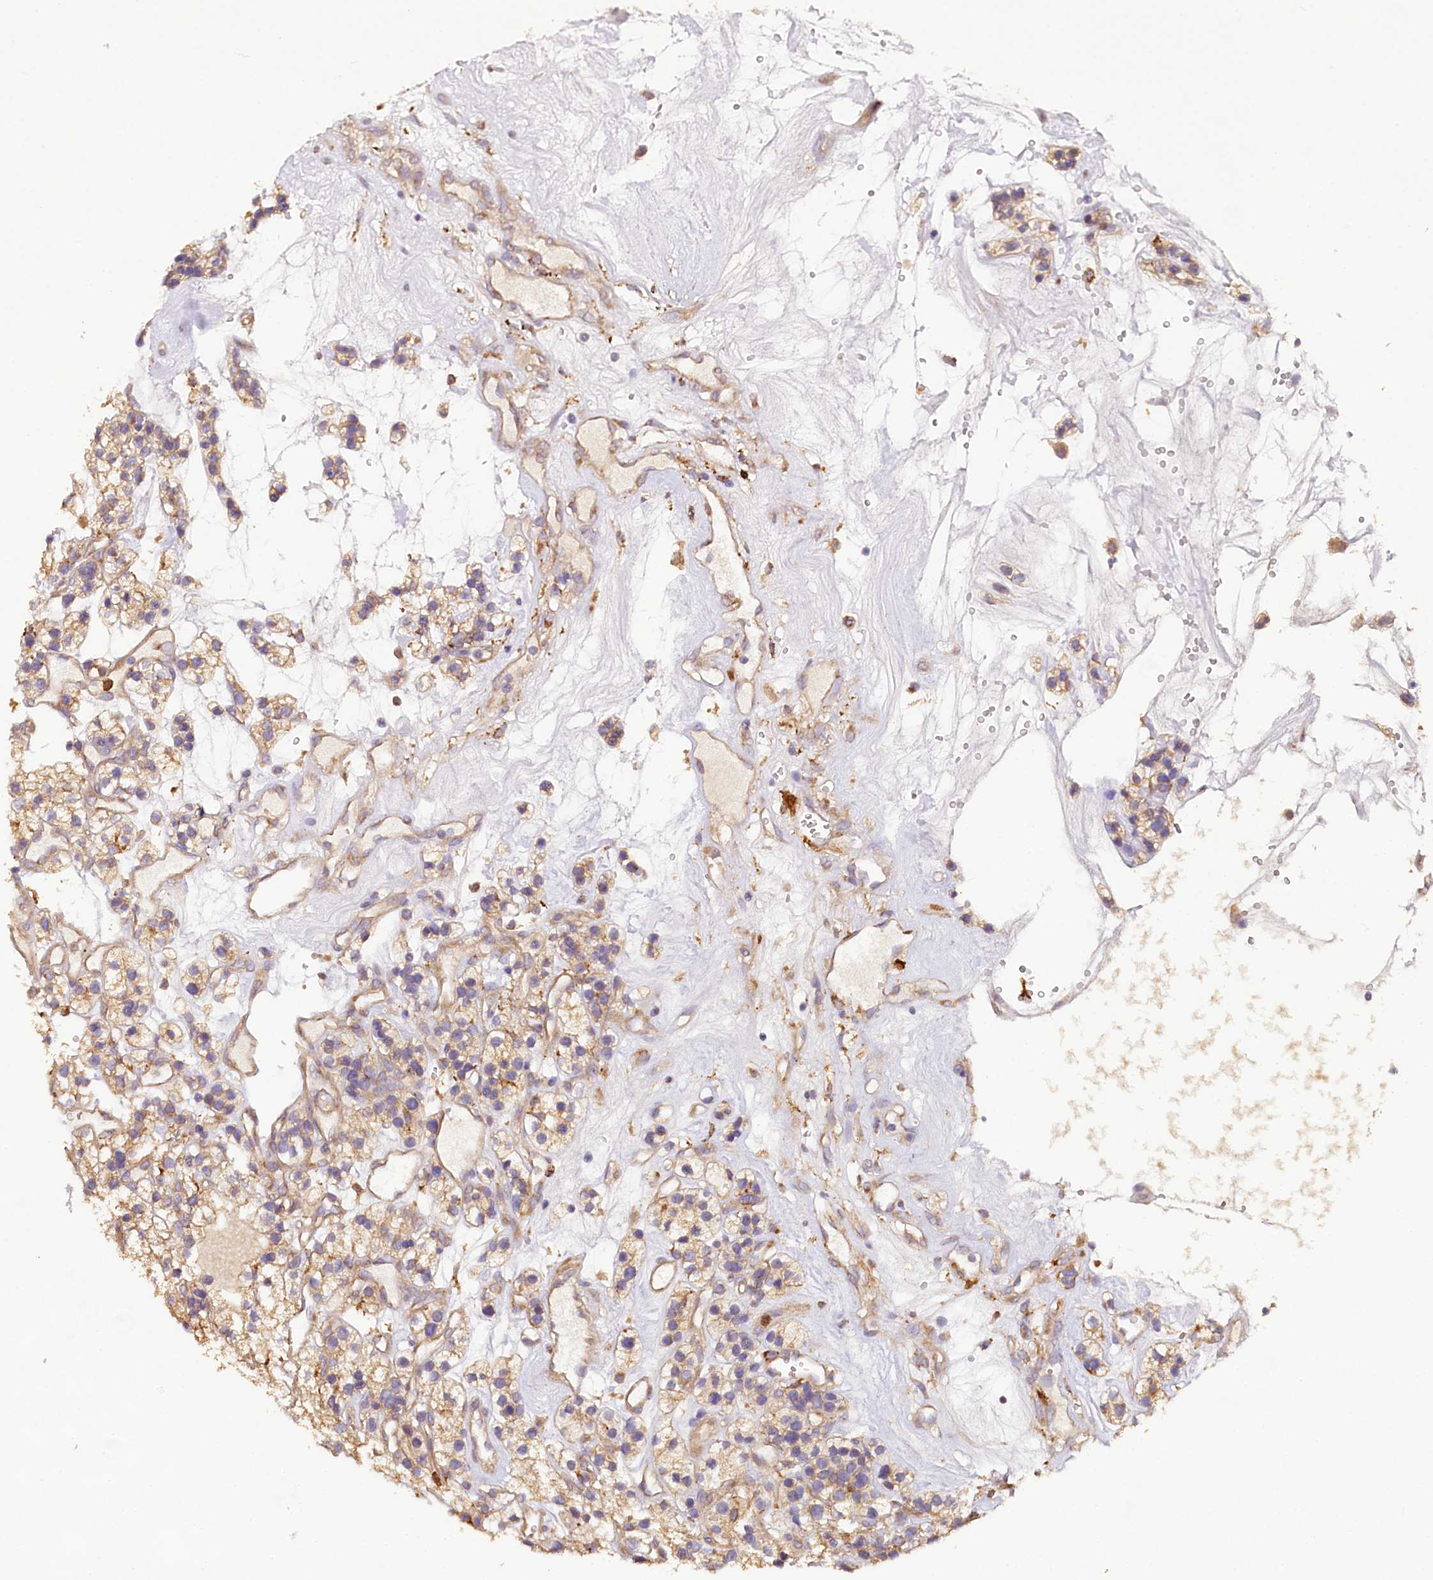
{"staining": {"intensity": "weak", "quantity": "25%-75%", "location": "cytoplasmic/membranous"}, "tissue": "renal cancer", "cell_type": "Tumor cells", "image_type": "cancer", "snomed": [{"axis": "morphology", "description": "Adenocarcinoma, NOS"}, {"axis": "topography", "description": "Kidney"}], "caption": "Protein expression analysis of human renal cancer reveals weak cytoplasmic/membranous positivity in approximately 25%-75% of tumor cells. The protein is stained brown, and the nuclei are stained in blue (DAB IHC with brightfield microscopy, high magnification).", "gene": "CSAD", "patient": {"sex": "female", "age": 57}}